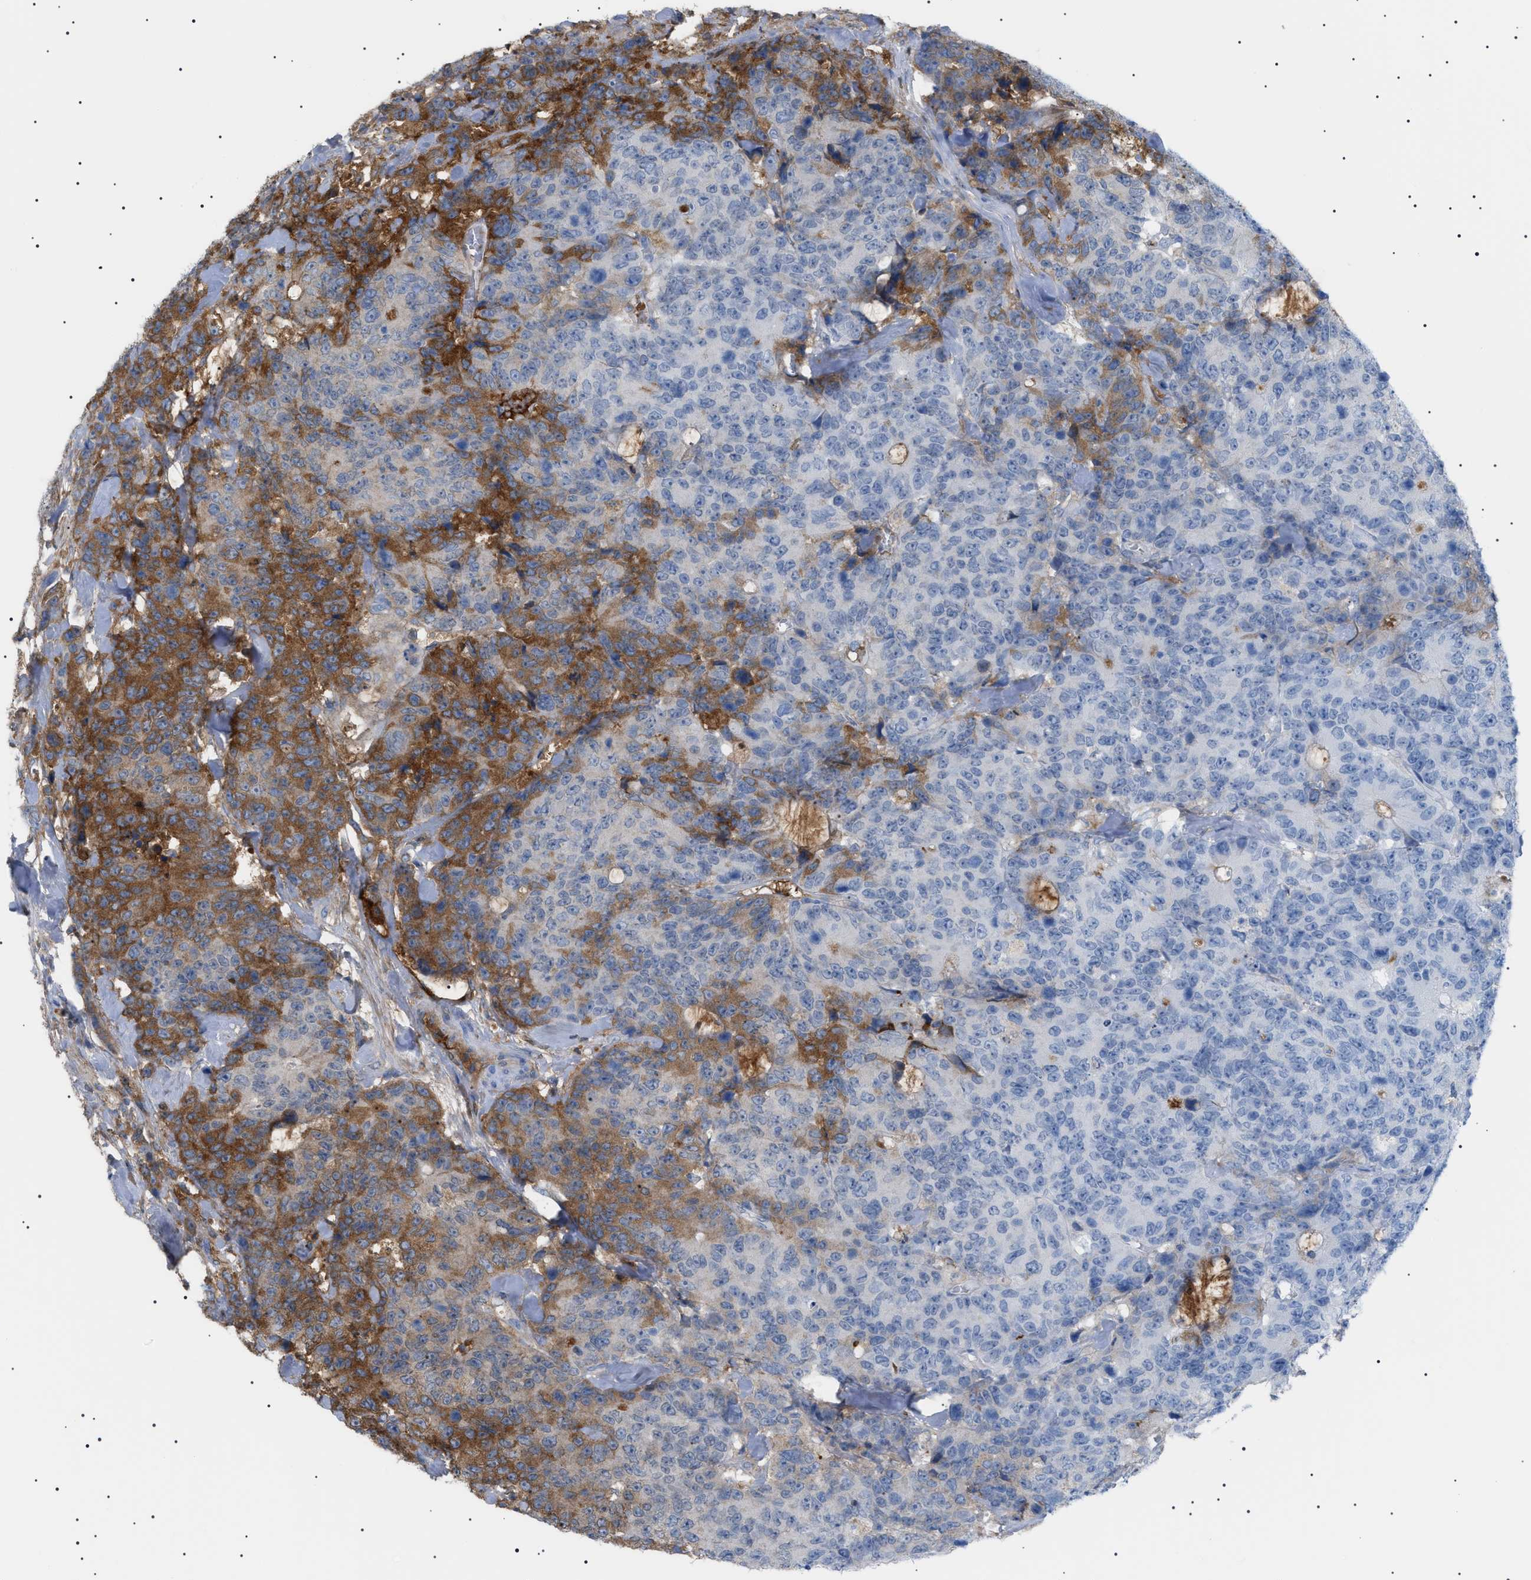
{"staining": {"intensity": "moderate", "quantity": "<25%", "location": "cytoplasmic/membranous"}, "tissue": "colorectal cancer", "cell_type": "Tumor cells", "image_type": "cancer", "snomed": [{"axis": "morphology", "description": "Adenocarcinoma, NOS"}, {"axis": "topography", "description": "Colon"}], "caption": "Colorectal cancer stained for a protein exhibits moderate cytoplasmic/membranous positivity in tumor cells.", "gene": "LPA", "patient": {"sex": "female", "age": 86}}